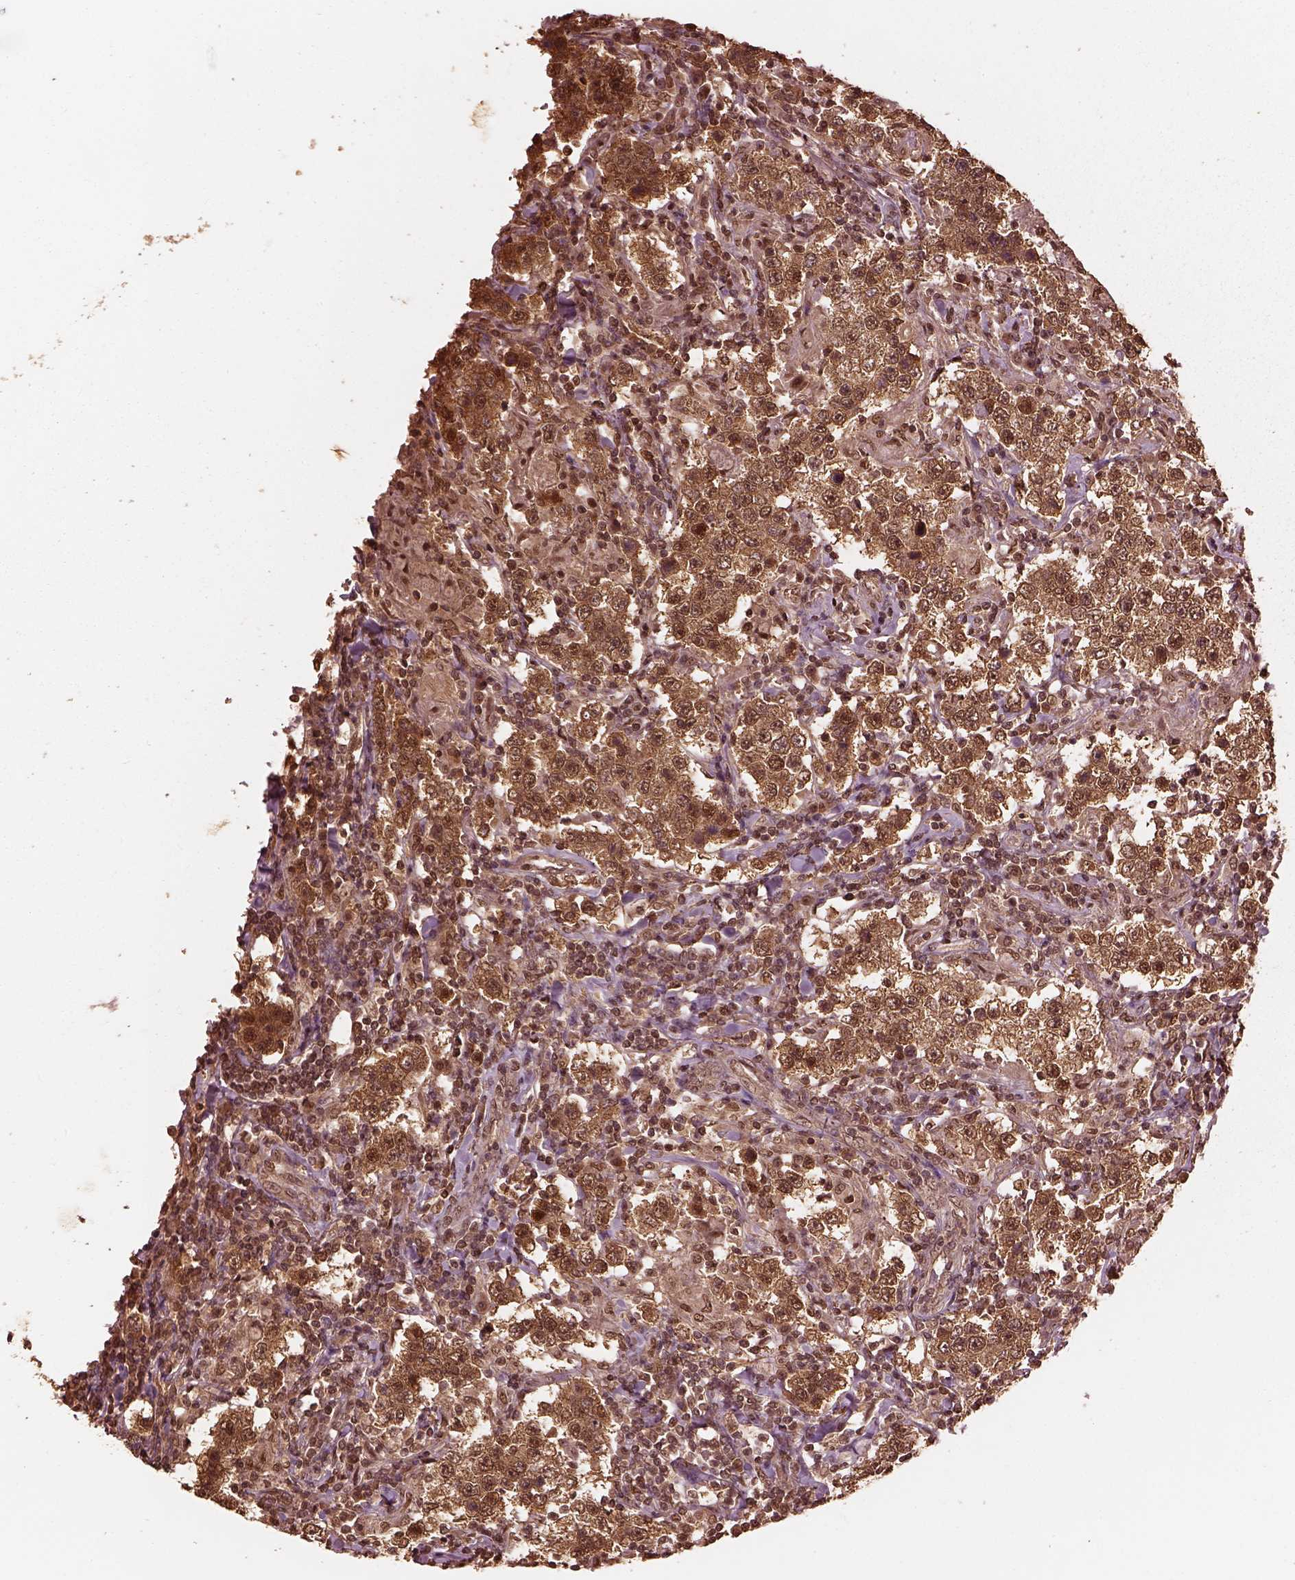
{"staining": {"intensity": "moderate", "quantity": ">75%", "location": "cytoplasmic/membranous,nuclear"}, "tissue": "testis cancer", "cell_type": "Tumor cells", "image_type": "cancer", "snomed": [{"axis": "morphology", "description": "Seminoma, NOS"}, {"axis": "morphology", "description": "Carcinoma, Embryonal, NOS"}, {"axis": "topography", "description": "Testis"}], "caption": "Testis seminoma was stained to show a protein in brown. There is medium levels of moderate cytoplasmic/membranous and nuclear positivity in about >75% of tumor cells. (Brightfield microscopy of DAB IHC at high magnification).", "gene": "PSMC5", "patient": {"sex": "male", "age": 41}}